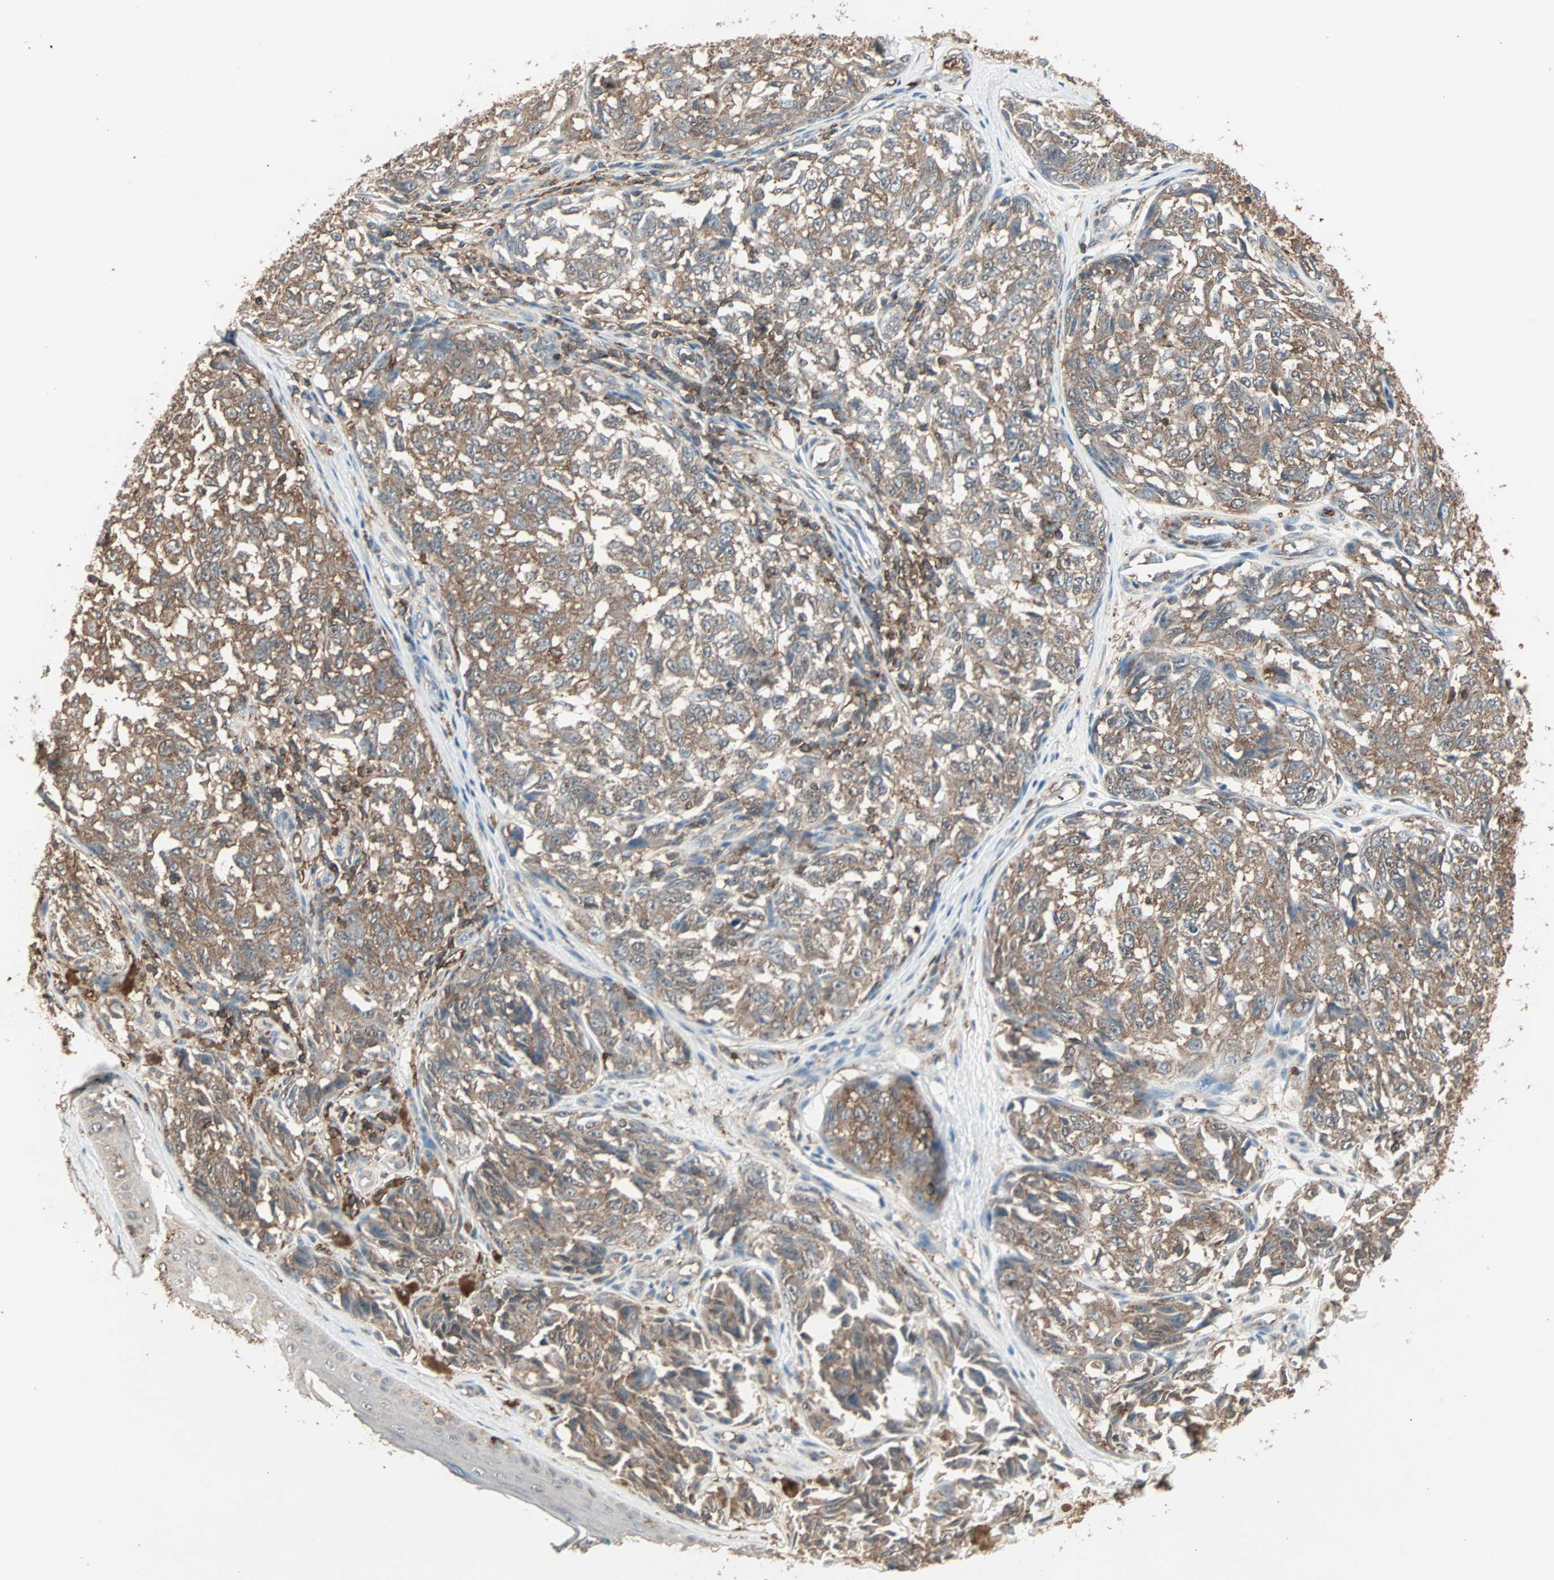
{"staining": {"intensity": "moderate", "quantity": ">75%", "location": "cytoplasmic/membranous"}, "tissue": "melanoma", "cell_type": "Tumor cells", "image_type": "cancer", "snomed": [{"axis": "morphology", "description": "Malignant melanoma, NOS"}, {"axis": "topography", "description": "Skin"}], "caption": "Brown immunohistochemical staining in malignant melanoma reveals moderate cytoplasmic/membranous staining in approximately >75% of tumor cells.", "gene": "MMP3", "patient": {"sex": "female", "age": 64}}